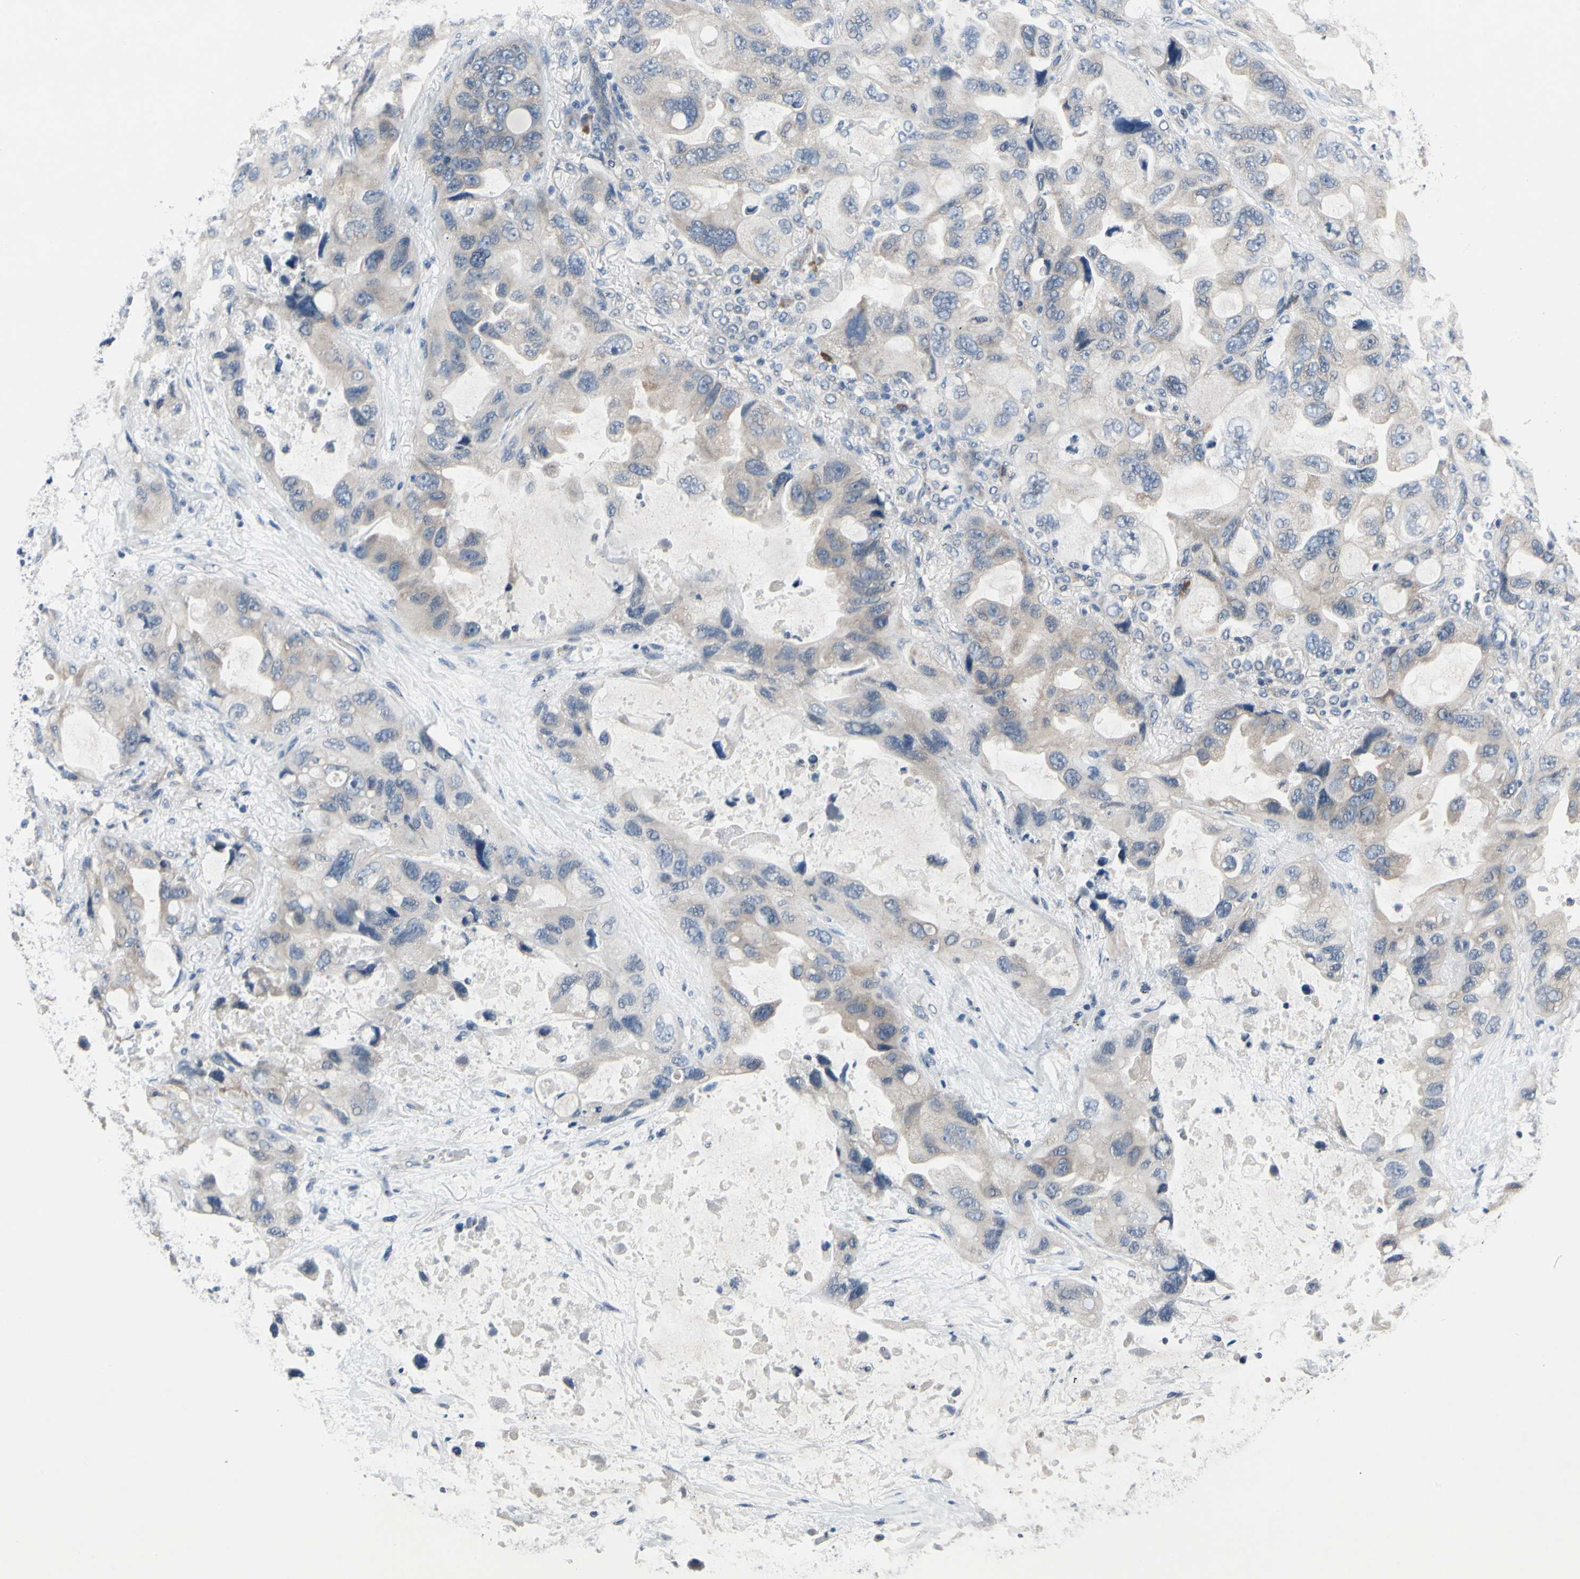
{"staining": {"intensity": "weak", "quantity": "<25%", "location": "cytoplasmic/membranous"}, "tissue": "lung cancer", "cell_type": "Tumor cells", "image_type": "cancer", "snomed": [{"axis": "morphology", "description": "Squamous cell carcinoma, NOS"}, {"axis": "topography", "description": "Lung"}], "caption": "Human lung cancer (squamous cell carcinoma) stained for a protein using IHC displays no expression in tumor cells.", "gene": "SELENOK", "patient": {"sex": "female", "age": 73}}